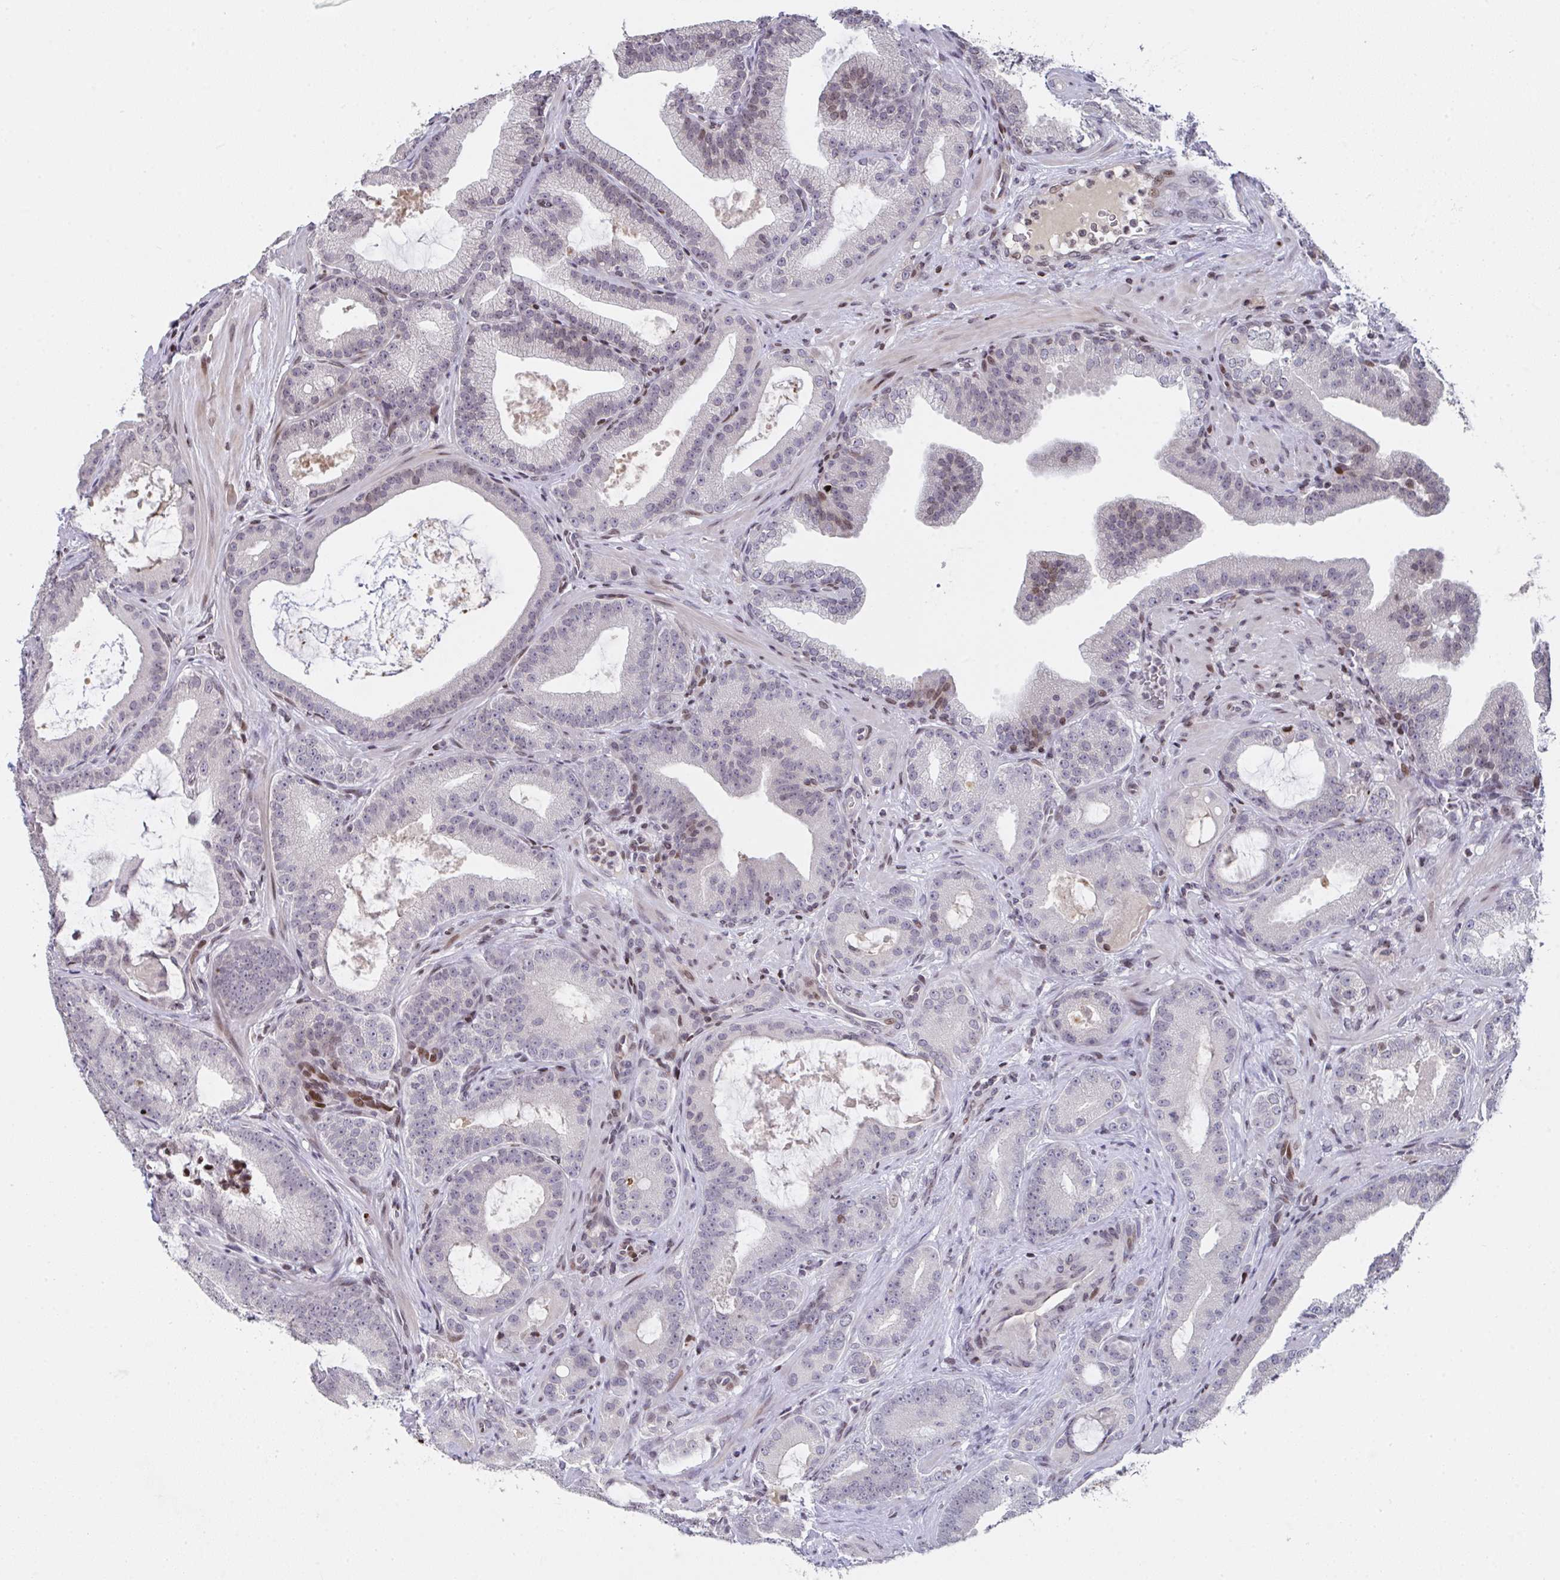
{"staining": {"intensity": "negative", "quantity": "none", "location": "none"}, "tissue": "prostate cancer", "cell_type": "Tumor cells", "image_type": "cancer", "snomed": [{"axis": "morphology", "description": "Adenocarcinoma, High grade"}, {"axis": "topography", "description": "Prostate"}], "caption": "High power microscopy photomicrograph of an IHC photomicrograph of adenocarcinoma (high-grade) (prostate), revealing no significant staining in tumor cells.", "gene": "PCDHB8", "patient": {"sex": "male", "age": 65}}